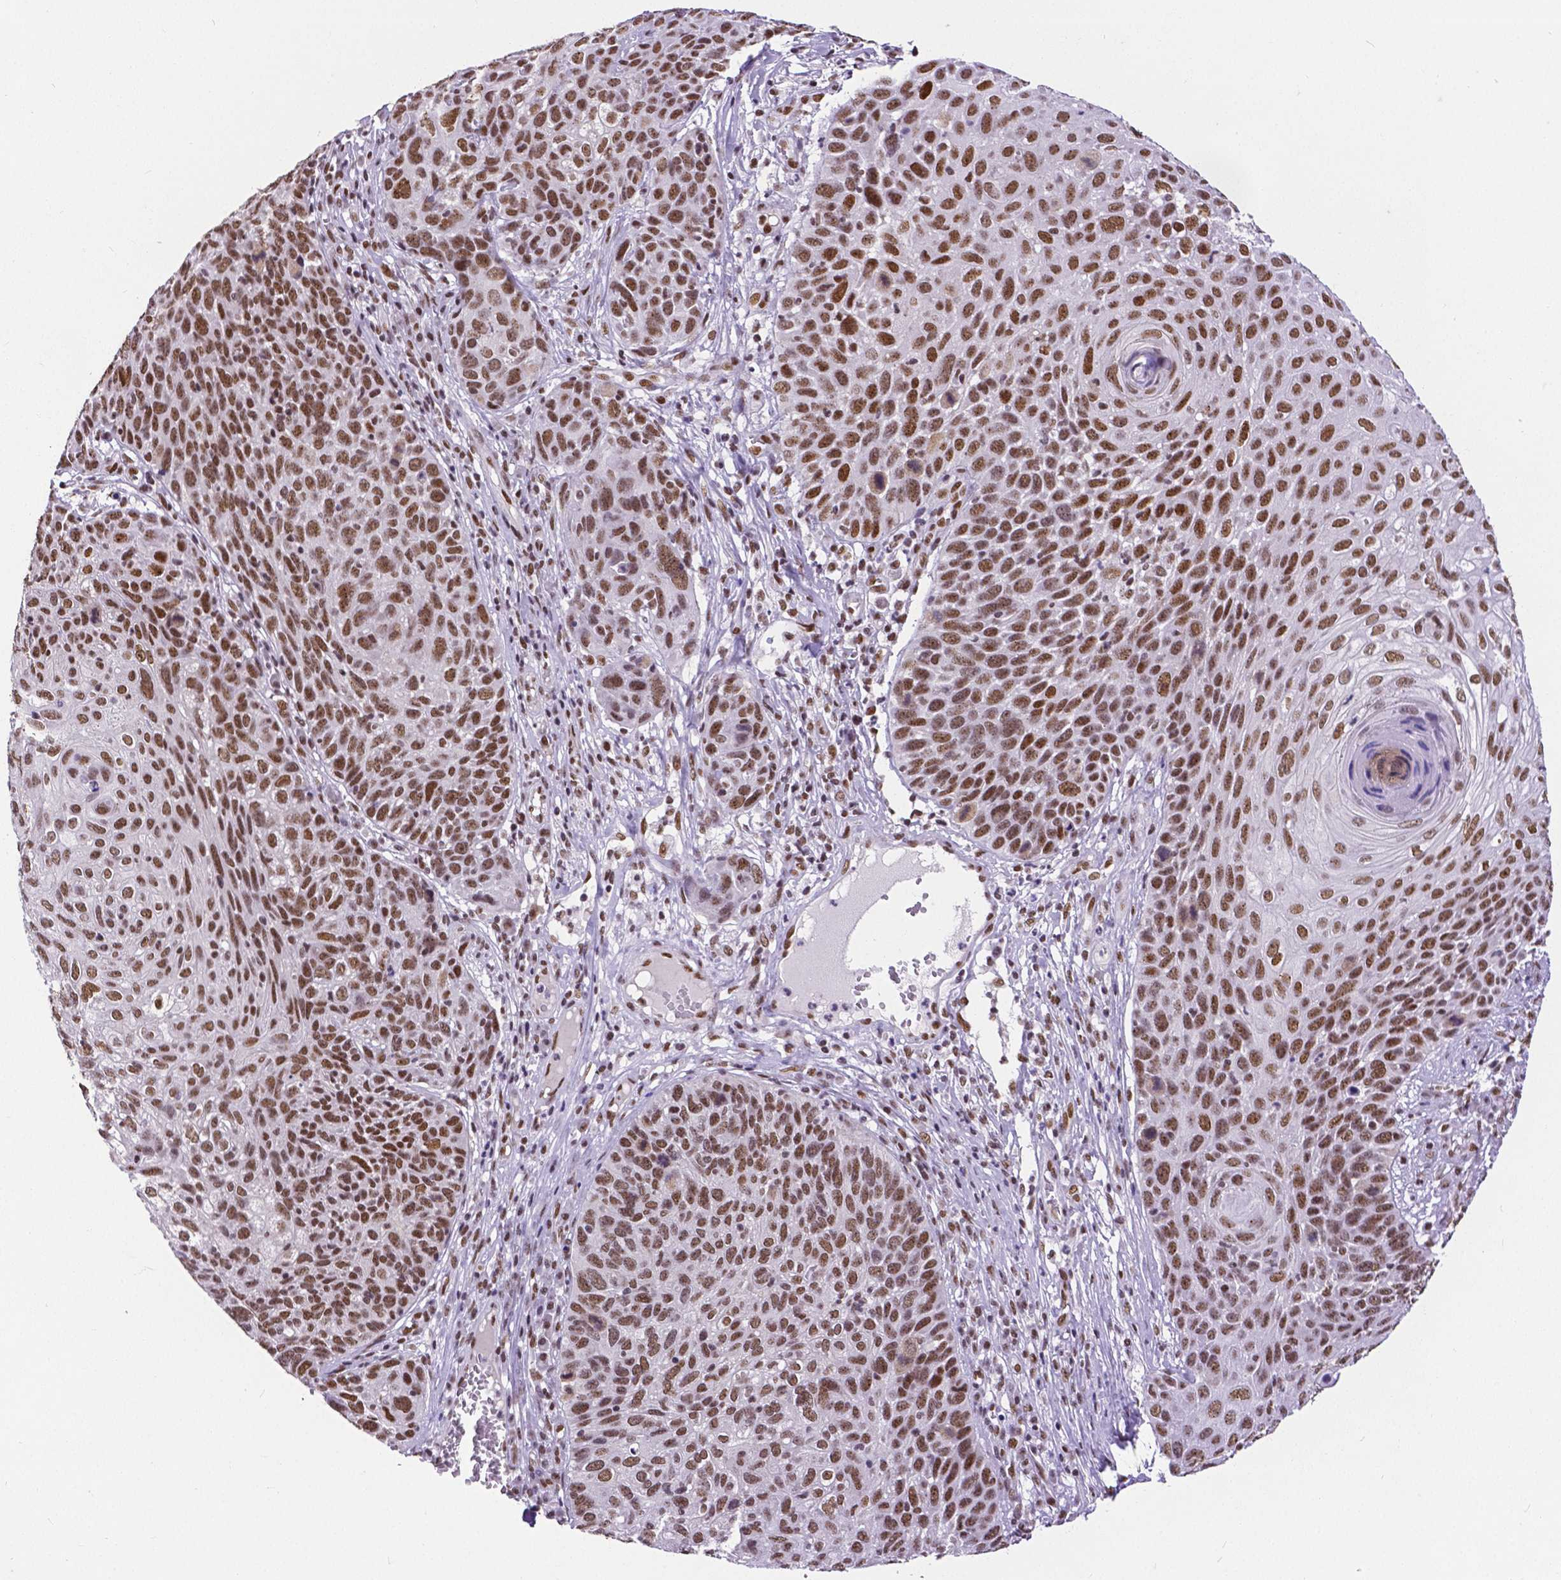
{"staining": {"intensity": "moderate", "quantity": ">75%", "location": "nuclear"}, "tissue": "skin cancer", "cell_type": "Tumor cells", "image_type": "cancer", "snomed": [{"axis": "morphology", "description": "Squamous cell carcinoma, NOS"}, {"axis": "topography", "description": "Skin"}], "caption": "Protein staining by IHC shows moderate nuclear positivity in about >75% of tumor cells in skin cancer. (Stains: DAB (3,3'-diaminobenzidine) in brown, nuclei in blue, Microscopy: brightfield microscopy at high magnification).", "gene": "ATRX", "patient": {"sex": "male", "age": 92}}